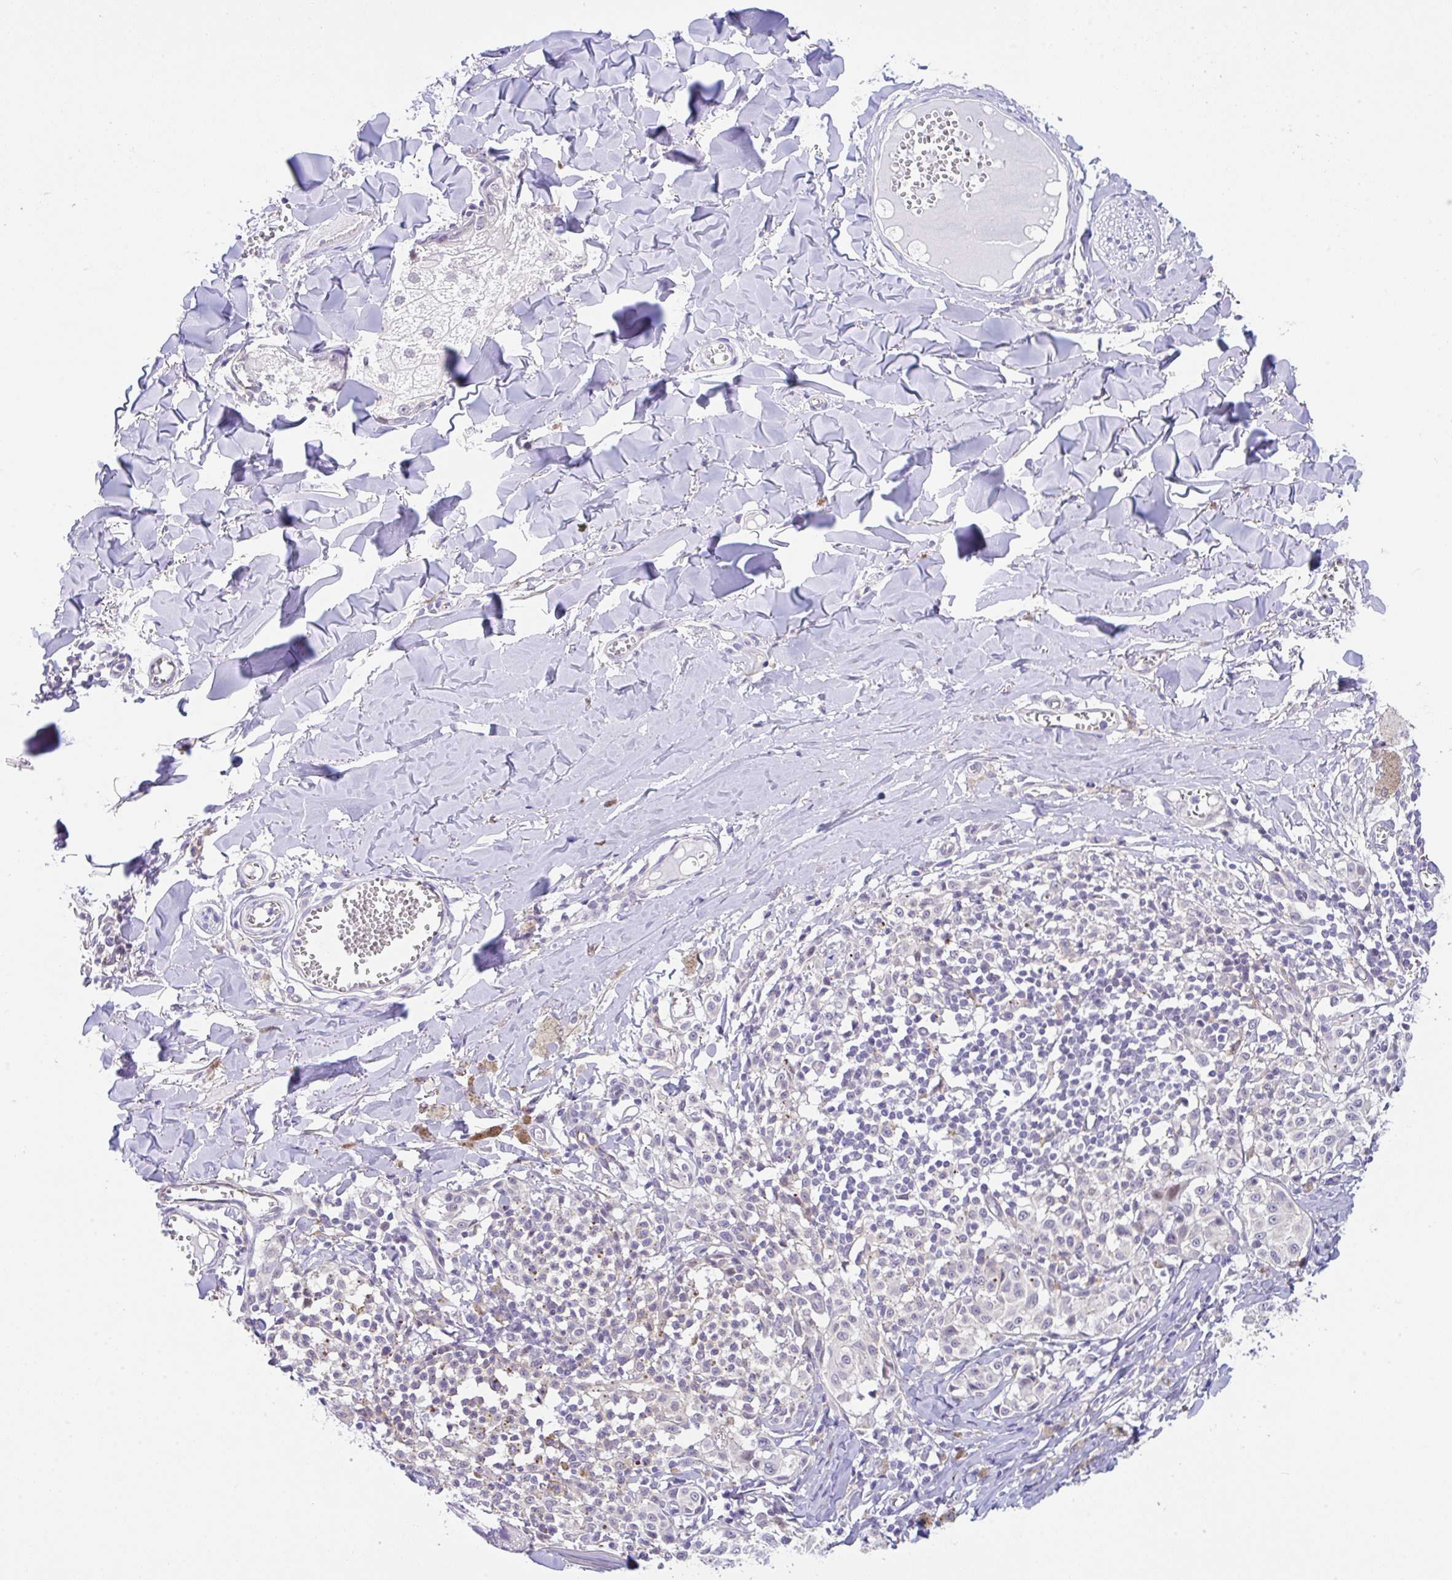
{"staining": {"intensity": "negative", "quantity": "none", "location": "none"}, "tissue": "melanoma", "cell_type": "Tumor cells", "image_type": "cancer", "snomed": [{"axis": "morphology", "description": "Malignant melanoma, NOS"}, {"axis": "topography", "description": "Skin"}], "caption": "Tumor cells are negative for protein expression in human melanoma.", "gene": "CGNL1", "patient": {"sex": "female", "age": 43}}